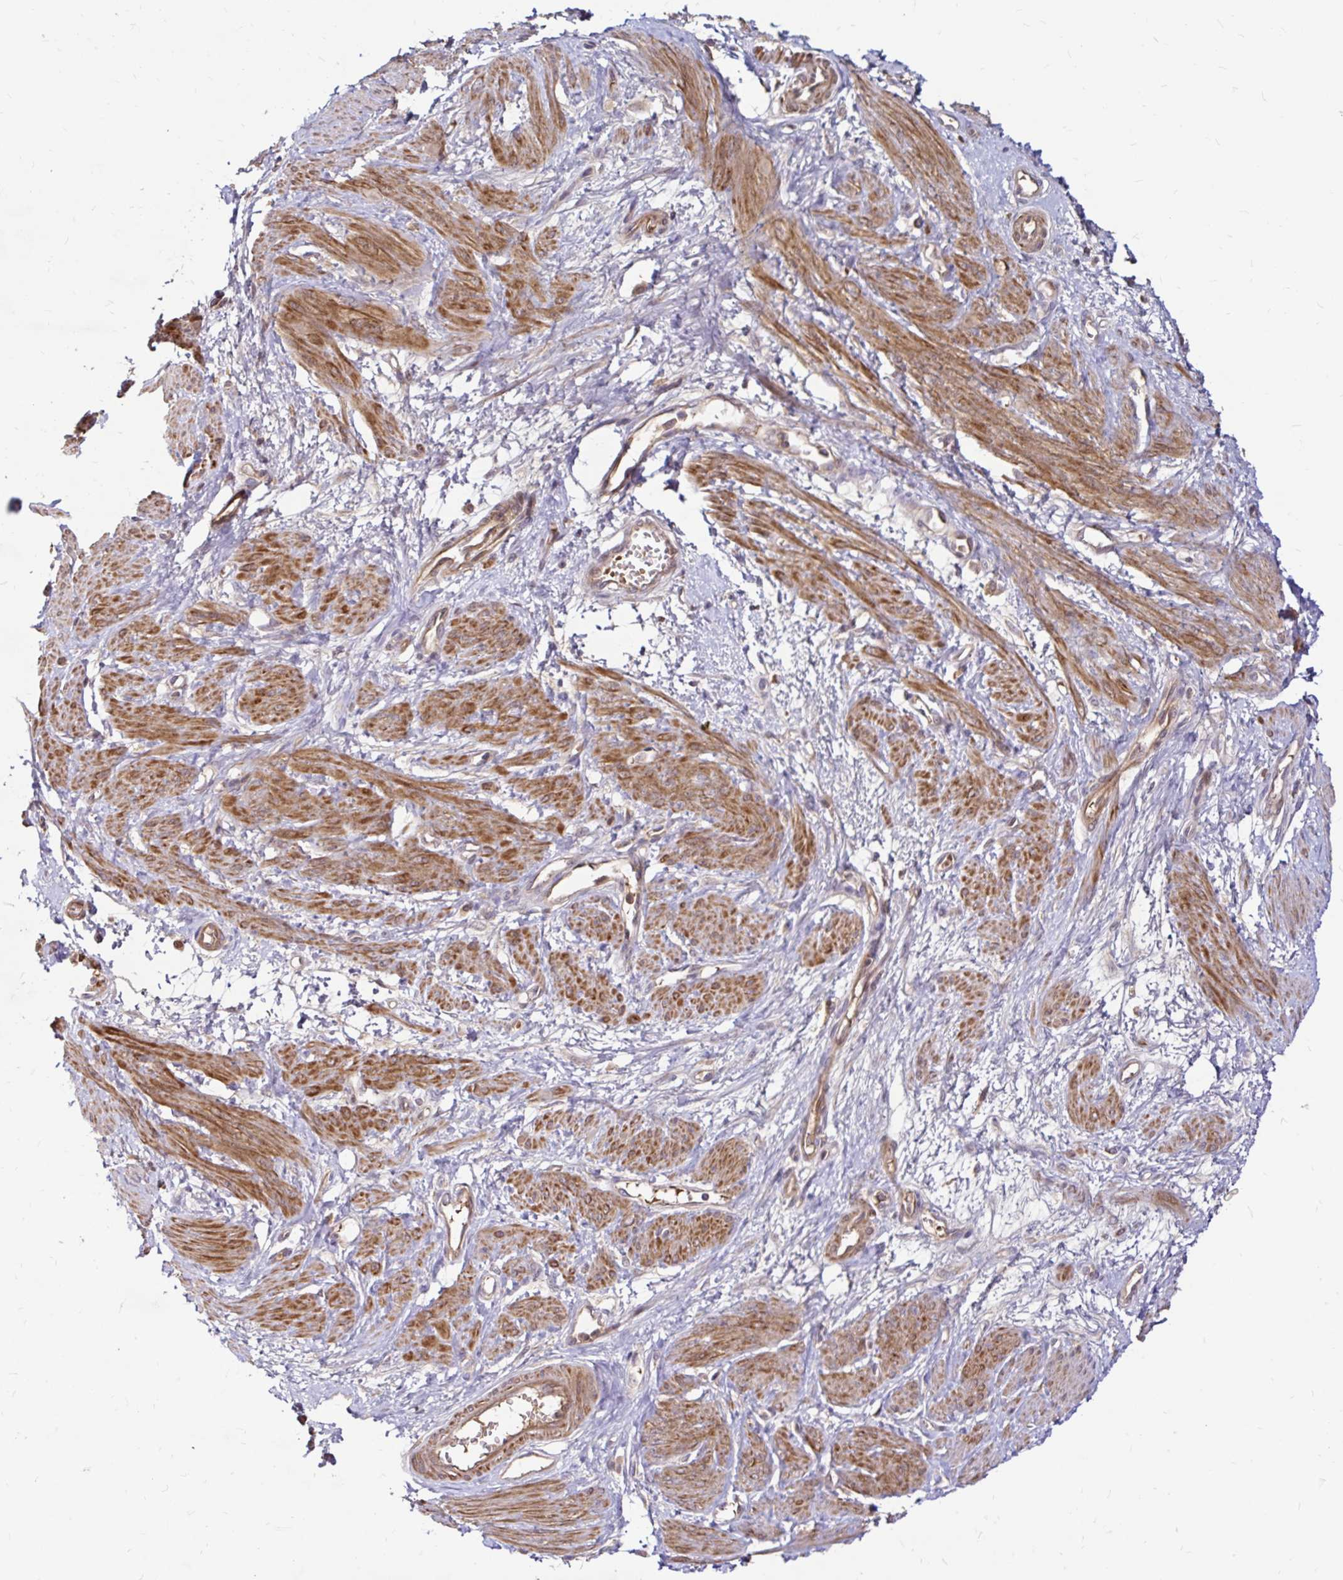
{"staining": {"intensity": "moderate", "quantity": ">75%", "location": "cytoplasmic/membranous"}, "tissue": "smooth muscle", "cell_type": "Smooth muscle cells", "image_type": "normal", "snomed": [{"axis": "morphology", "description": "Normal tissue, NOS"}, {"axis": "topography", "description": "Smooth muscle"}, {"axis": "topography", "description": "Uterus"}], "caption": "An immunohistochemistry micrograph of benign tissue is shown. Protein staining in brown labels moderate cytoplasmic/membranous positivity in smooth muscle within smooth muscle cells. (Brightfield microscopy of DAB IHC at high magnification).", "gene": "ARHGEF37", "patient": {"sex": "female", "age": 39}}